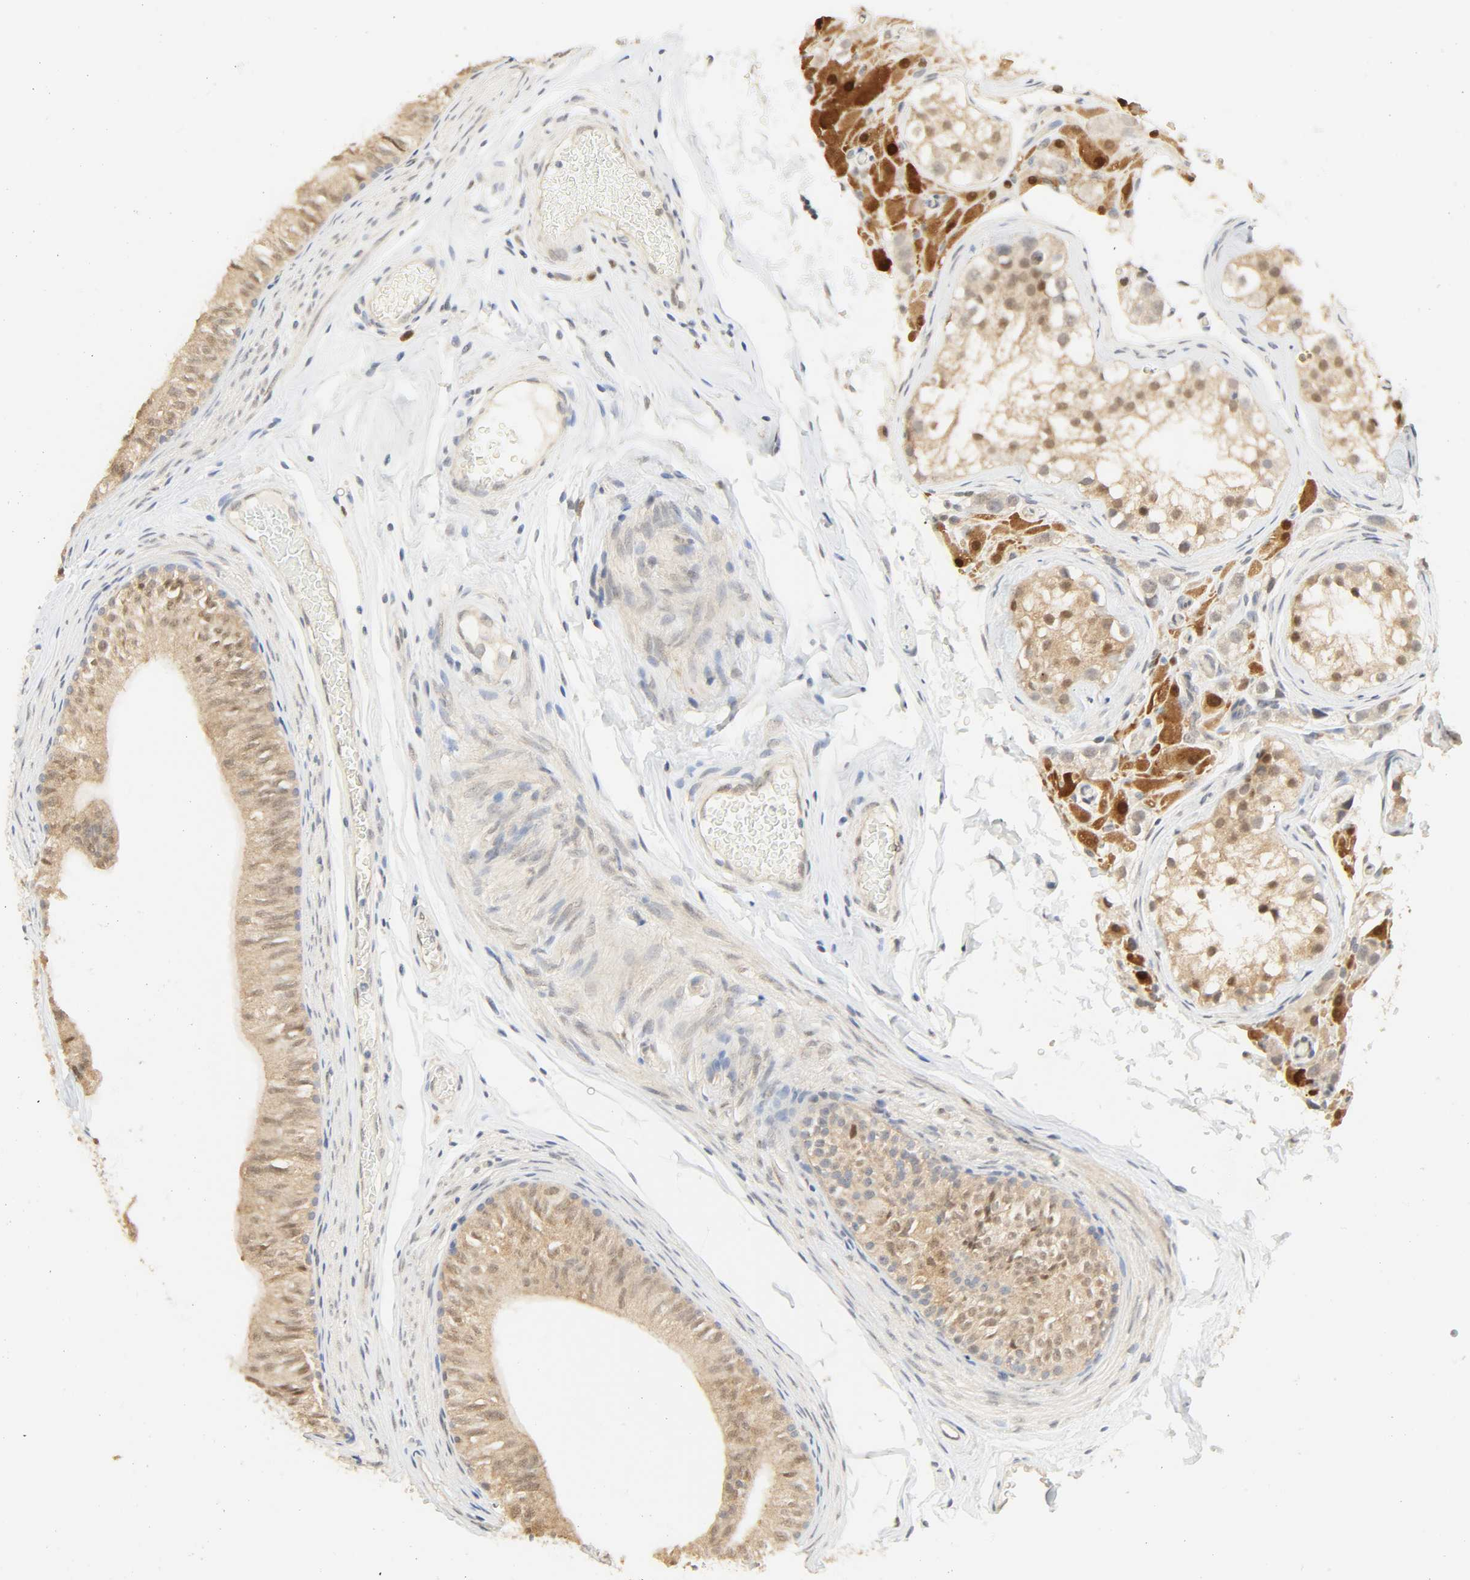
{"staining": {"intensity": "moderate", "quantity": ">75%", "location": "cytoplasmic/membranous"}, "tissue": "epididymis", "cell_type": "Glandular cells", "image_type": "normal", "snomed": [{"axis": "morphology", "description": "Normal tissue, NOS"}, {"axis": "topography", "description": "Testis"}, {"axis": "topography", "description": "Epididymis"}], "caption": "An immunohistochemistry micrograph of unremarkable tissue is shown. Protein staining in brown labels moderate cytoplasmic/membranous positivity in epididymis within glandular cells.", "gene": "ACSS2", "patient": {"sex": "male", "age": 36}}